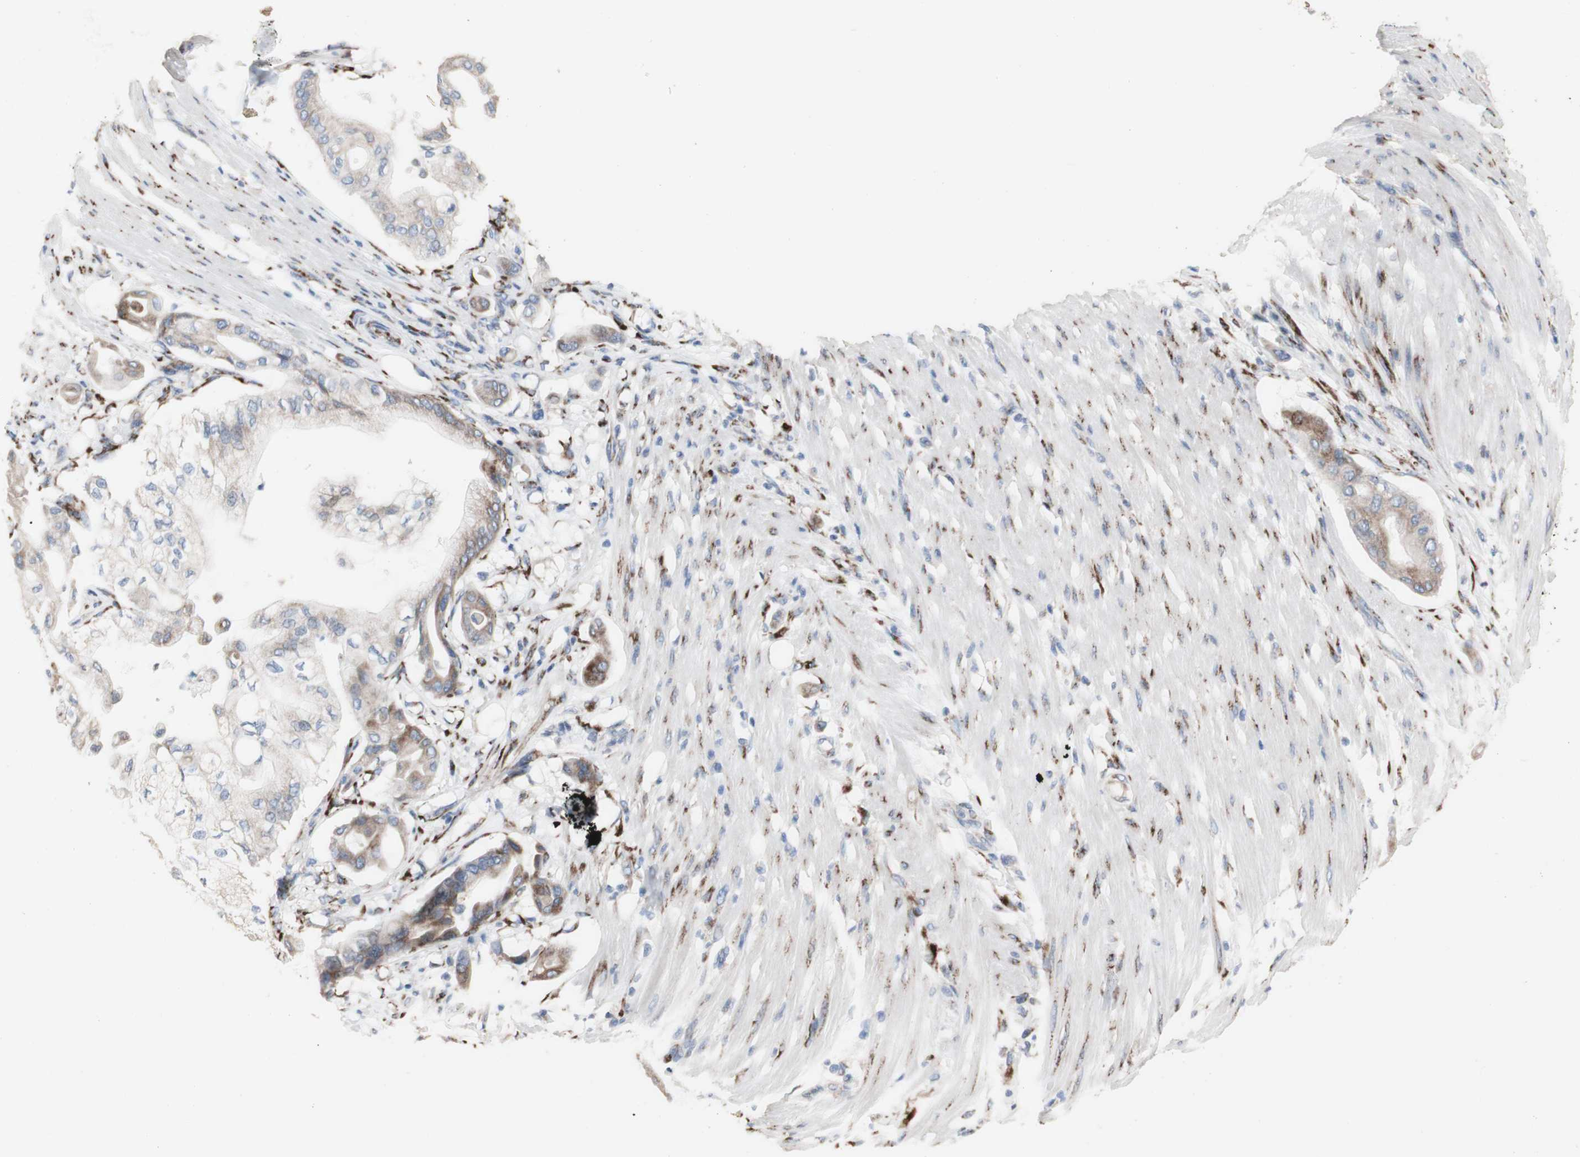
{"staining": {"intensity": "moderate", "quantity": "25%-75%", "location": "cytoplasmic/membranous"}, "tissue": "pancreatic cancer", "cell_type": "Tumor cells", "image_type": "cancer", "snomed": [{"axis": "morphology", "description": "Adenocarcinoma, NOS"}, {"axis": "morphology", "description": "Adenocarcinoma, metastatic, NOS"}, {"axis": "topography", "description": "Lymph node"}, {"axis": "topography", "description": "Pancreas"}, {"axis": "topography", "description": "Duodenum"}], "caption": "Immunohistochemistry (IHC) image of neoplastic tissue: human pancreatic metastatic adenocarcinoma stained using immunohistochemistry (IHC) exhibits medium levels of moderate protein expression localized specifically in the cytoplasmic/membranous of tumor cells, appearing as a cytoplasmic/membranous brown color.", "gene": "AGPAT5", "patient": {"sex": "female", "age": 64}}